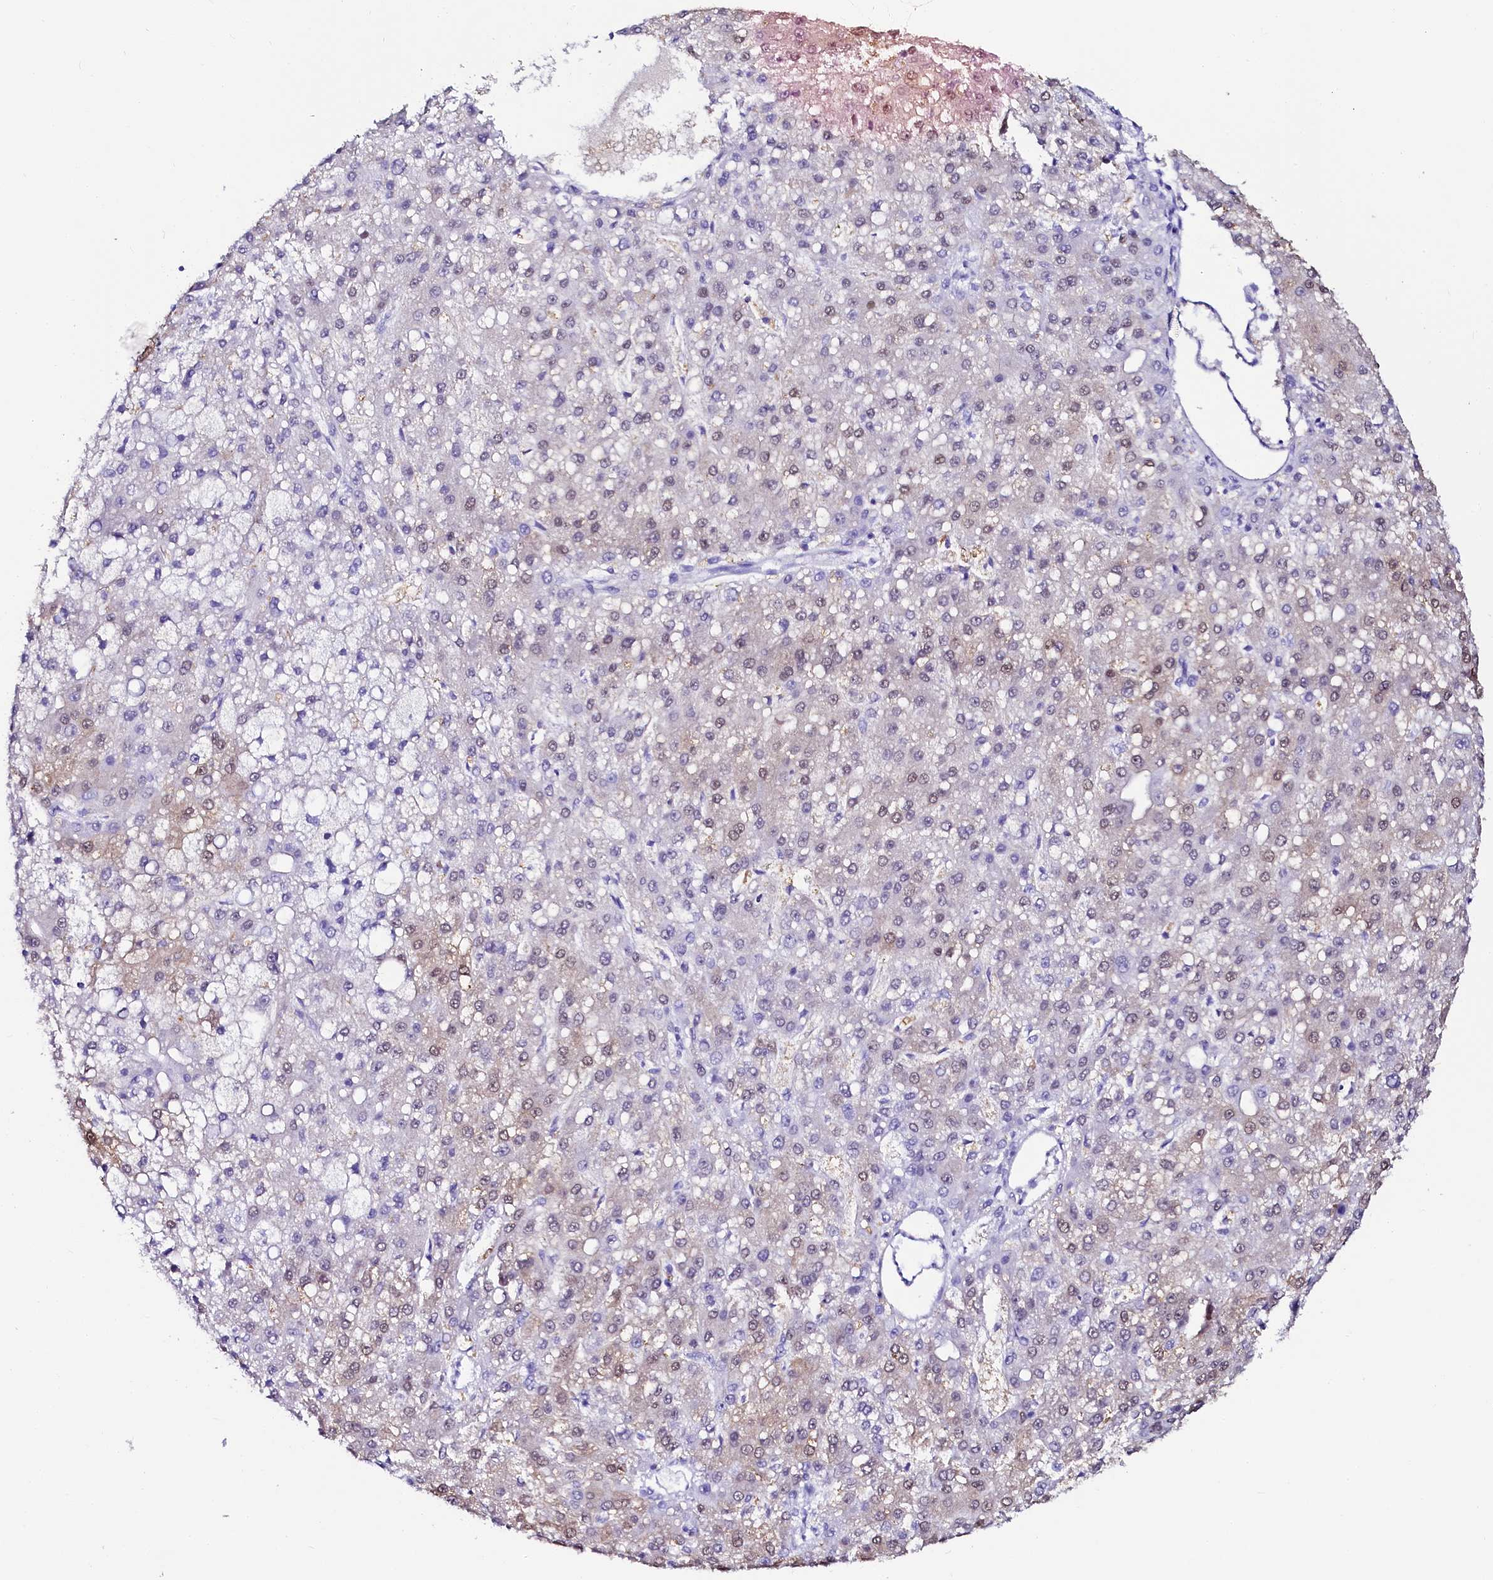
{"staining": {"intensity": "weak", "quantity": "25%-75%", "location": "cytoplasmic/membranous,nuclear"}, "tissue": "liver cancer", "cell_type": "Tumor cells", "image_type": "cancer", "snomed": [{"axis": "morphology", "description": "Carcinoma, Hepatocellular, NOS"}, {"axis": "topography", "description": "Liver"}], "caption": "High-magnification brightfield microscopy of liver cancer stained with DAB (brown) and counterstained with hematoxylin (blue). tumor cells exhibit weak cytoplasmic/membranous and nuclear positivity is appreciated in approximately25%-75% of cells.", "gene": "SORD", "patient": {"sex": "male", "age": 67}}